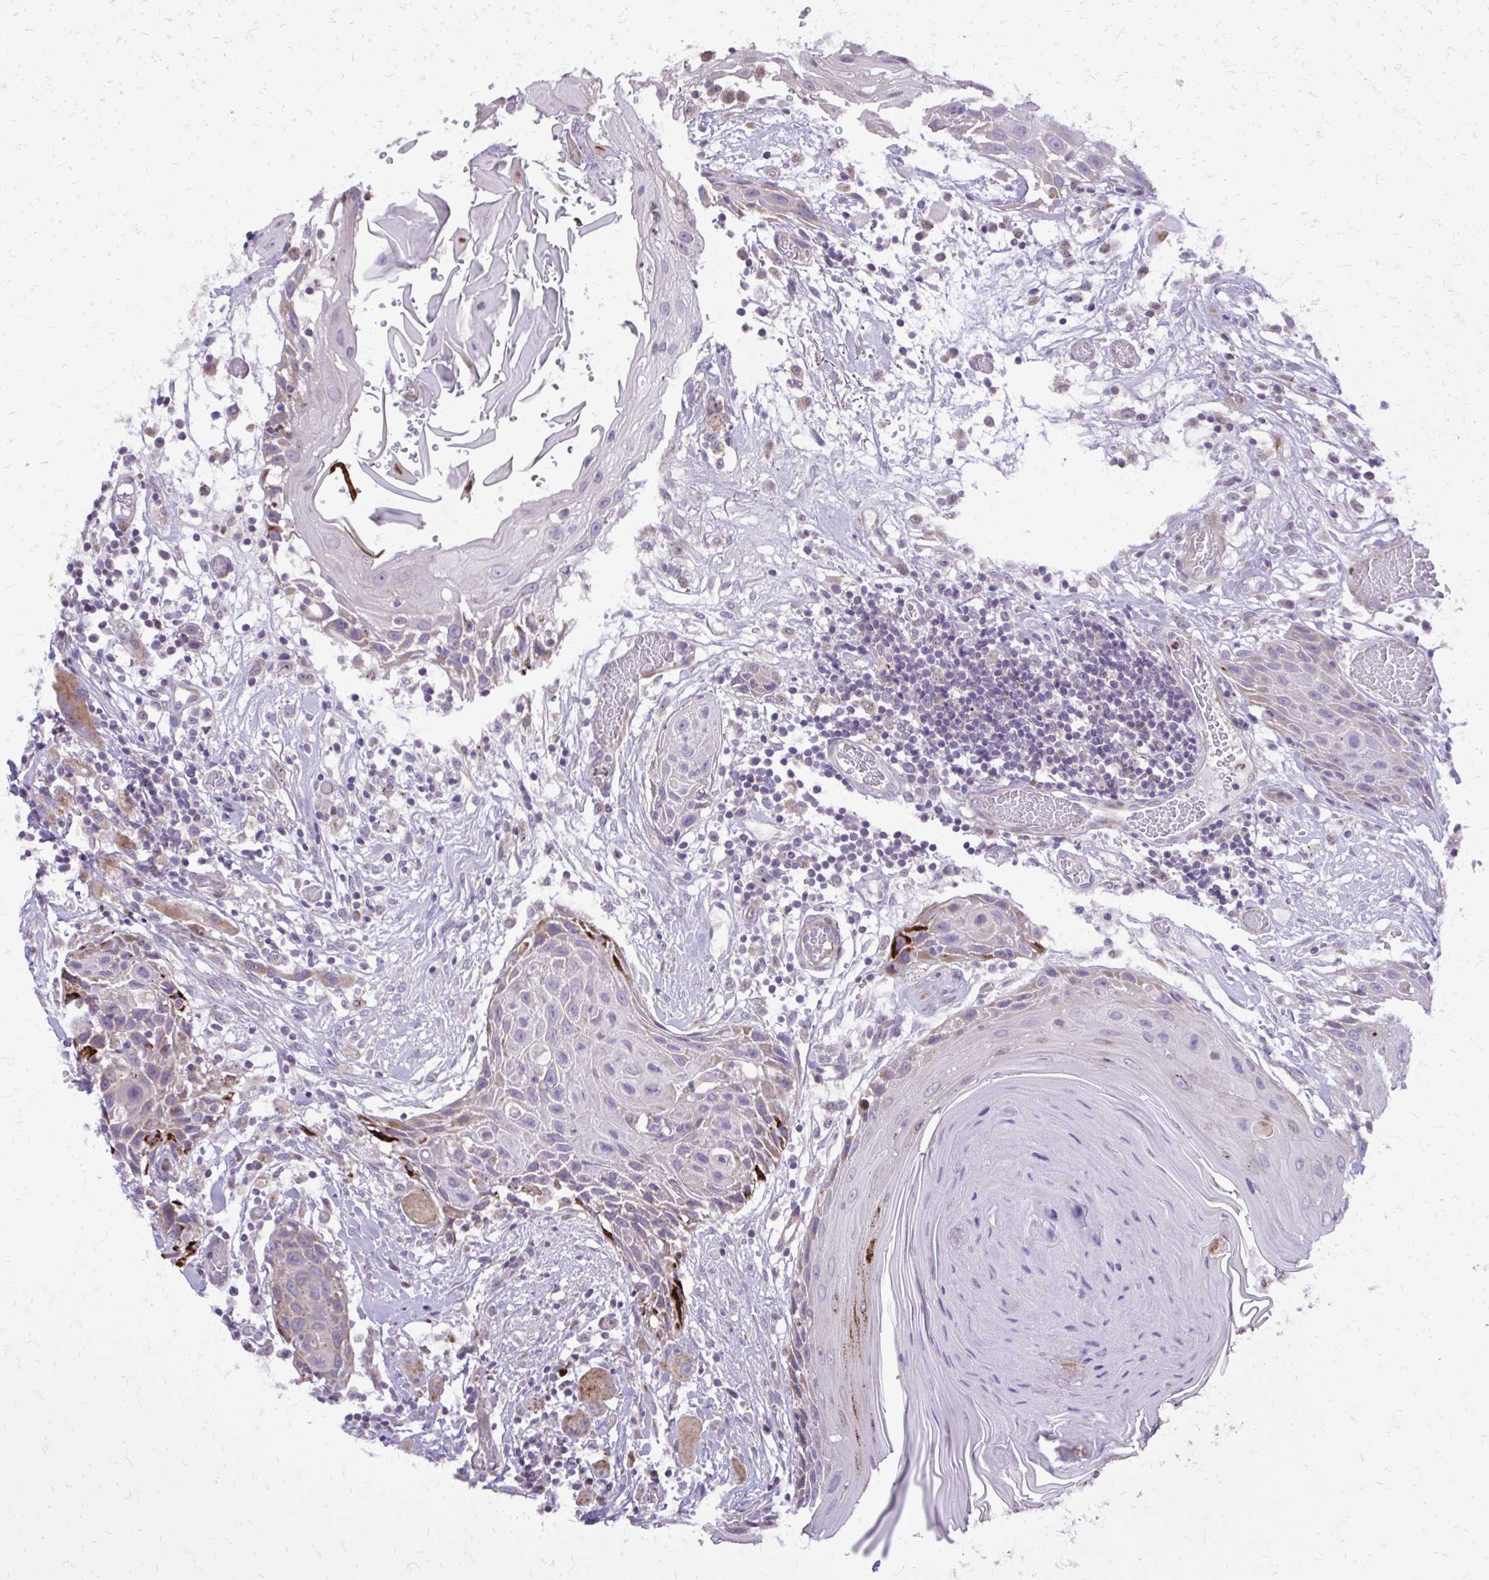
{"staining": {"intensity": "weak", "quantity": "<25%", "location": "cytoplasmic/membranous"}, "tissue": "head and neck cancer", "cell_type": "Tumor cells", "image_type": "cancer", "snomed": [{"axis": "morphology", "description": "Squamous cell carcinoma, NOS"}, {"axis": "topography", "description": "Oral tissue"}, {"axis": "topography", "description": "Head-Neck"}], "caption": "An immunohistochemistry photomicrograph of head and neck cancer (squamous cell carcinoma) is shown. There is no staining in tumor cells of head and neck cancer (squamous cell carcinoma).", "gene": "ABCC3", "patient": {"sex": "male", "age": 49}}